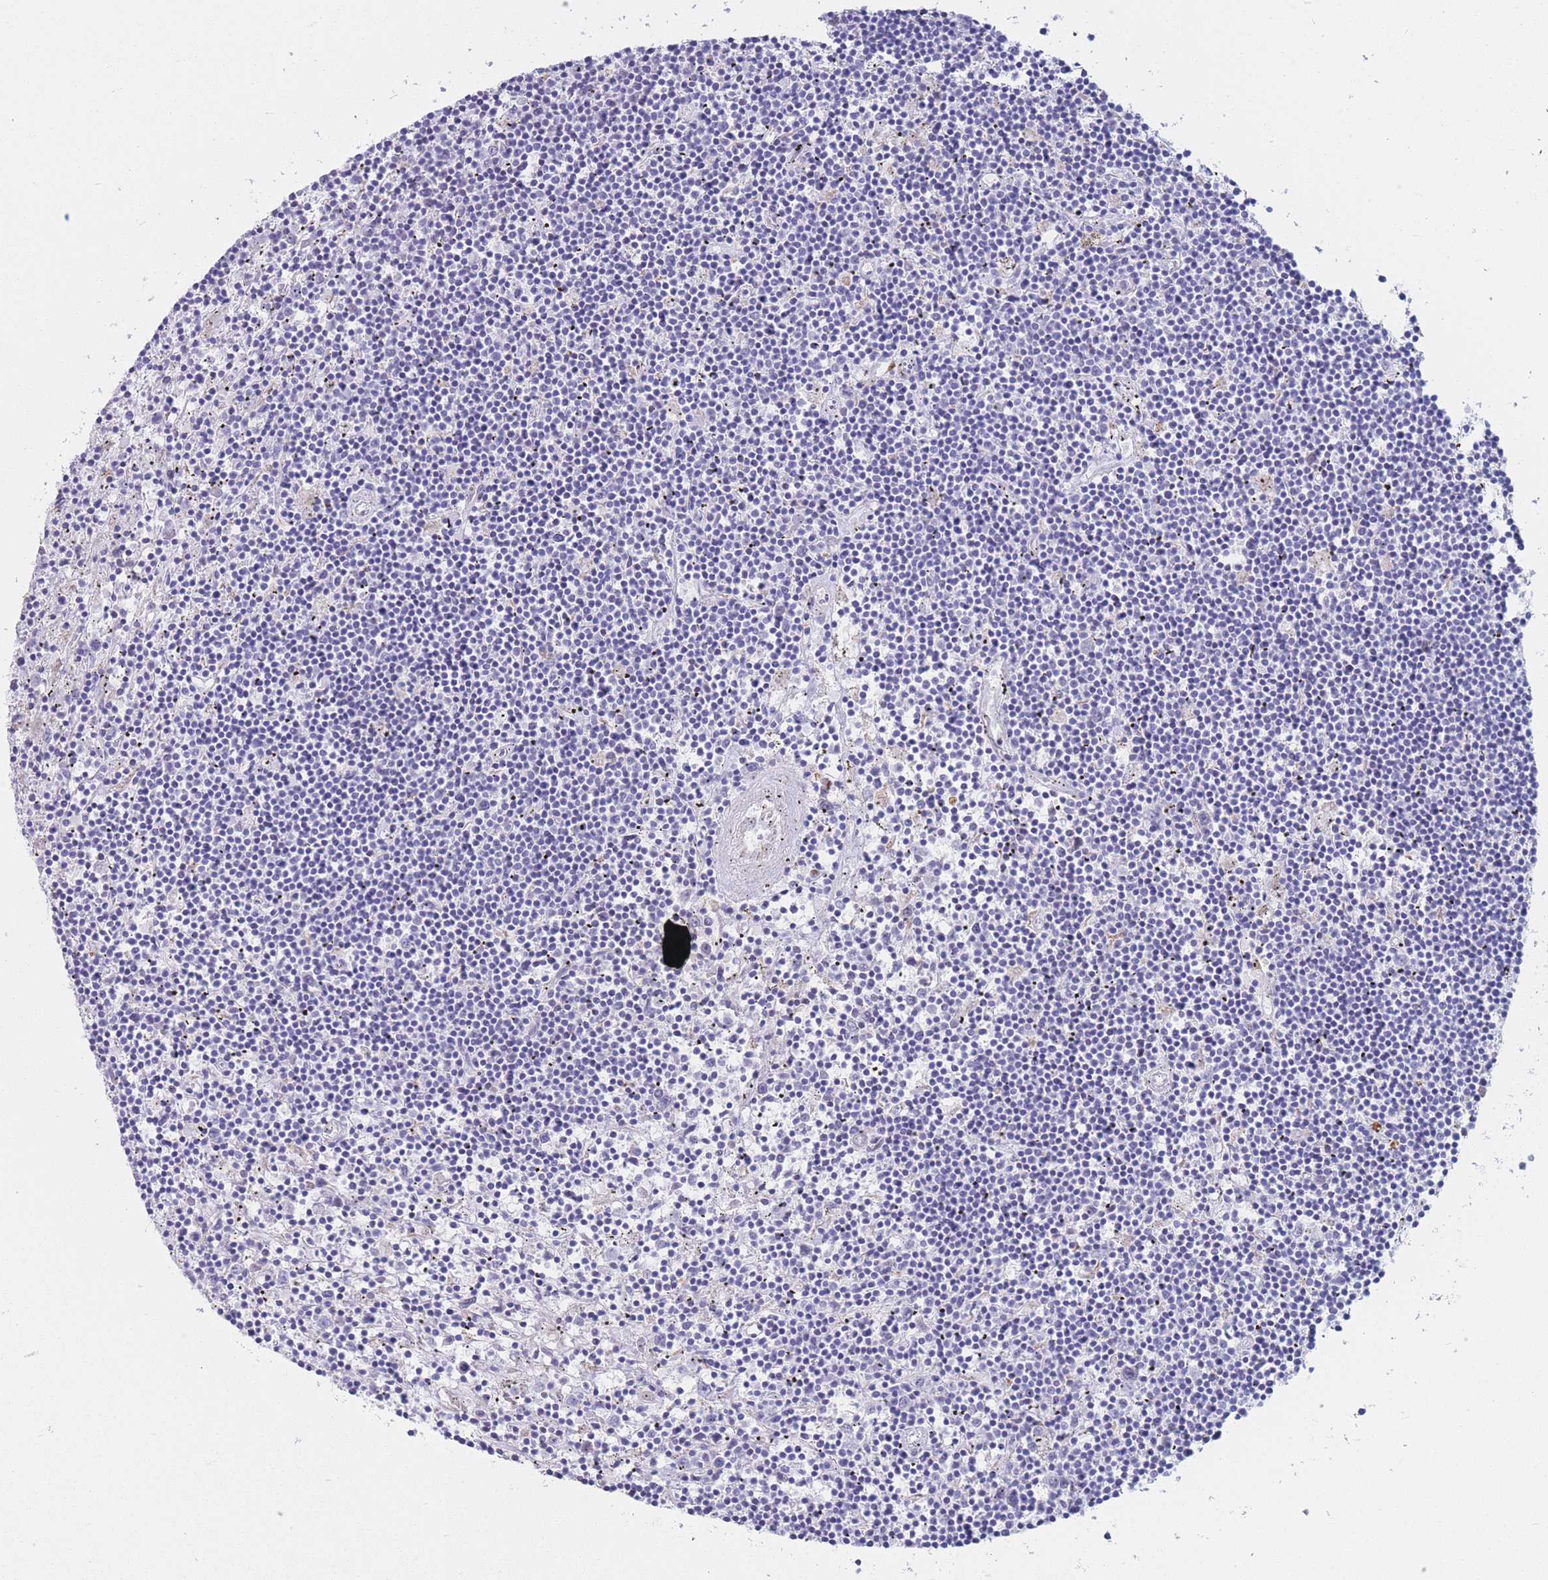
{"staining": {"intensity": "negative", "quantity": "none", "location": "none"}, "tissue": "lymphoma", "cell_type": "Tumor cells", "image_type": "cancer", "snomed": [{"axis": "morphology", "description": "Malignant lymphoma, non-Hodgkin's type, Low grade"}, {"axis": "topography", "description": "Spleen"}], "caption": "Tumor cells are negative for brown protein staining in low-grade malignant lymphoma, non-Hodgkin's type.", "gene": "MRPL30", "patient": {"sex": "male", "age": 76}}